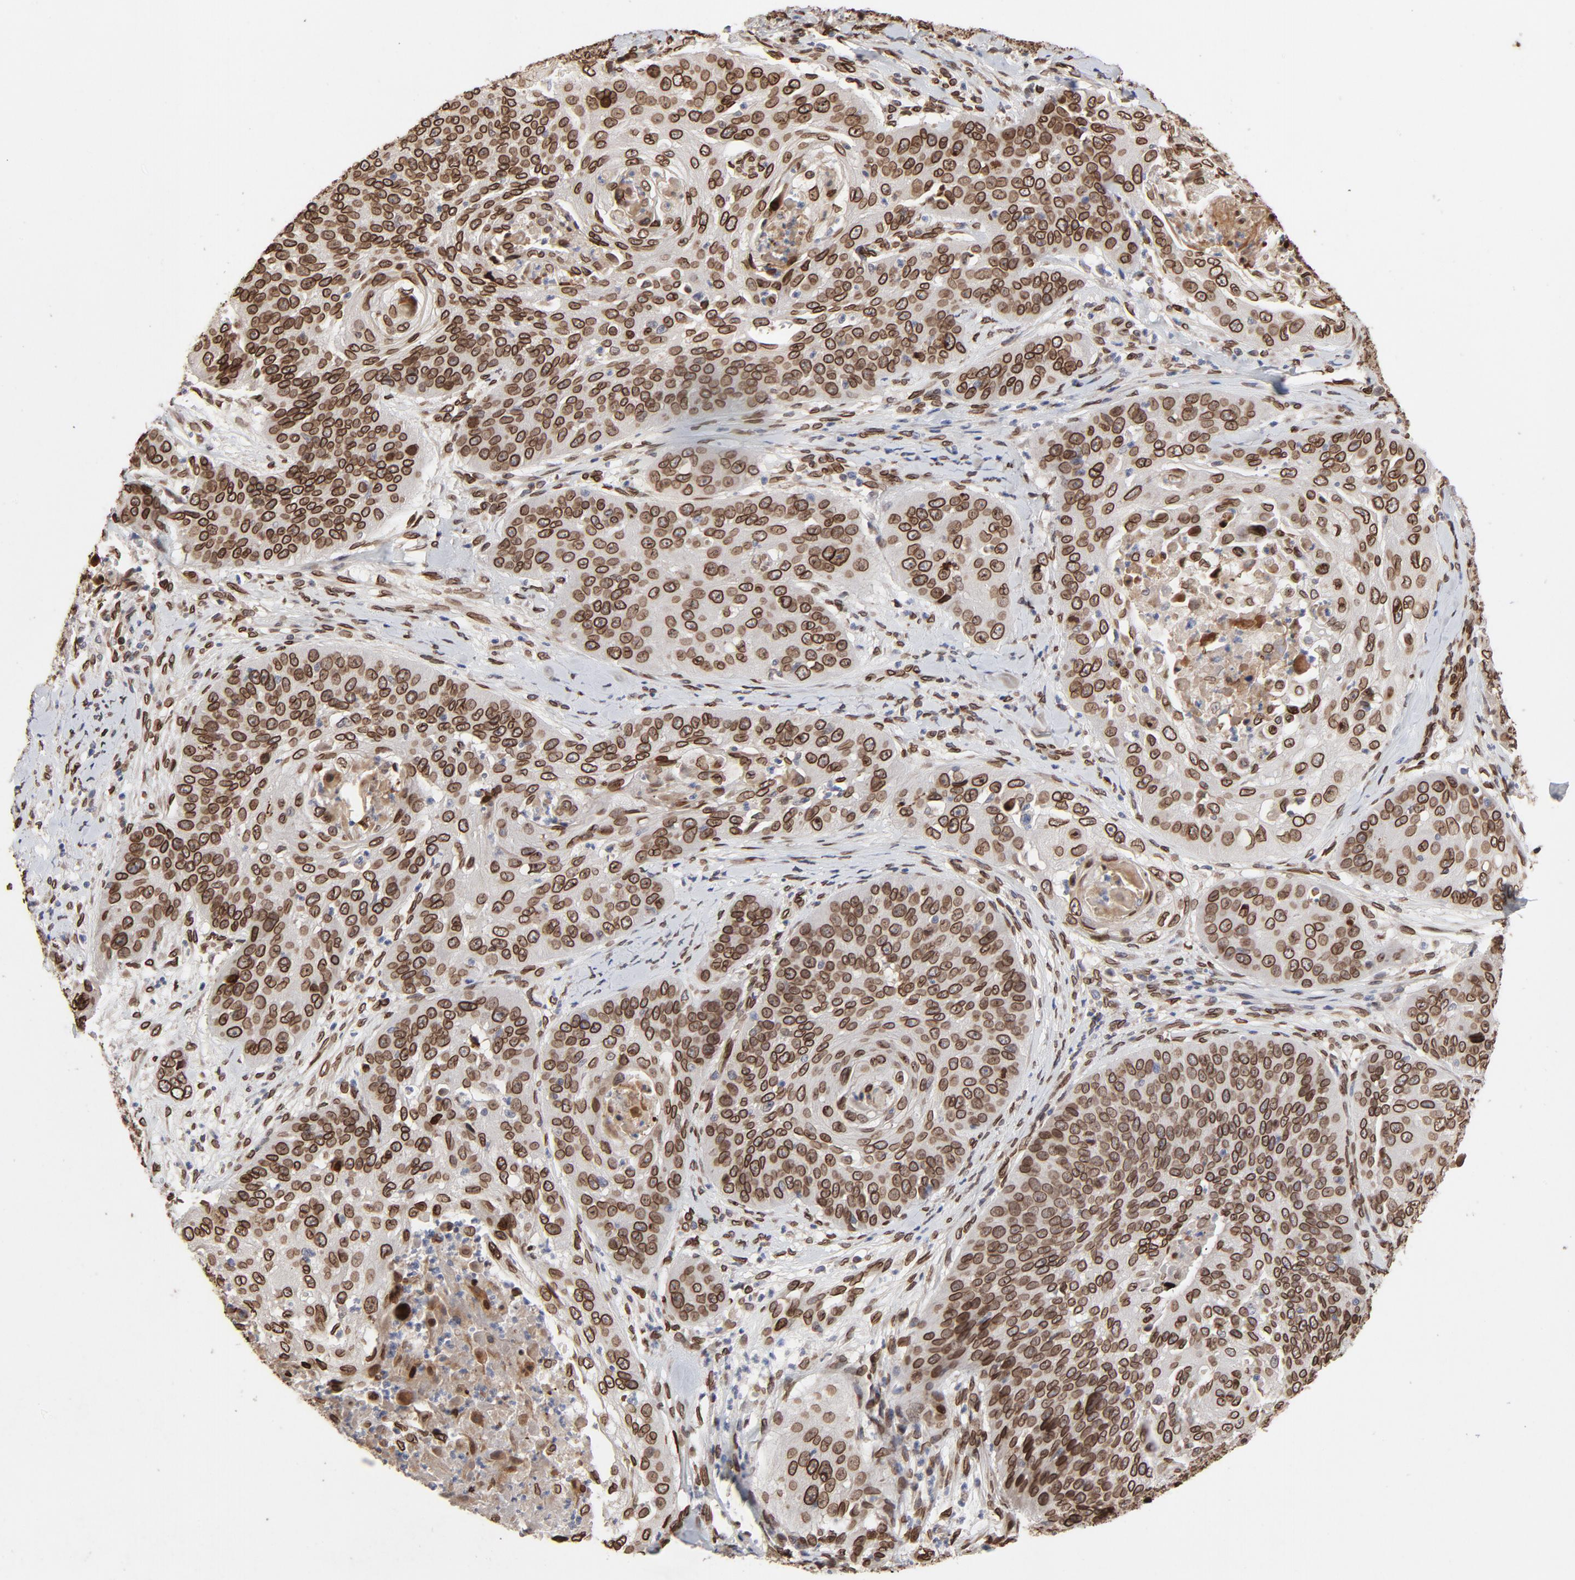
{"staining": {"intensity": "strong", "quantity": ">75%", "location": "cytoplasmic/membranous,nuclear"}, "tissue": "cervical cancer", "cell_type": "Tumor cells", "image_type": "cancer", "snomed": [{"axis": "morphology", "description": "Squamous cell carcinoma, NOS"}, {"axis": "topography", "description": "Cervix"}], "caption": "Tumor cells exhibit strong cytoplasmic/membranous and nuclear positivity in about >75% of cells in cervical cancer (squamous cell carcinoma).", "gene": "LMNA", "patient": {"sex": "female", "age": 64}}